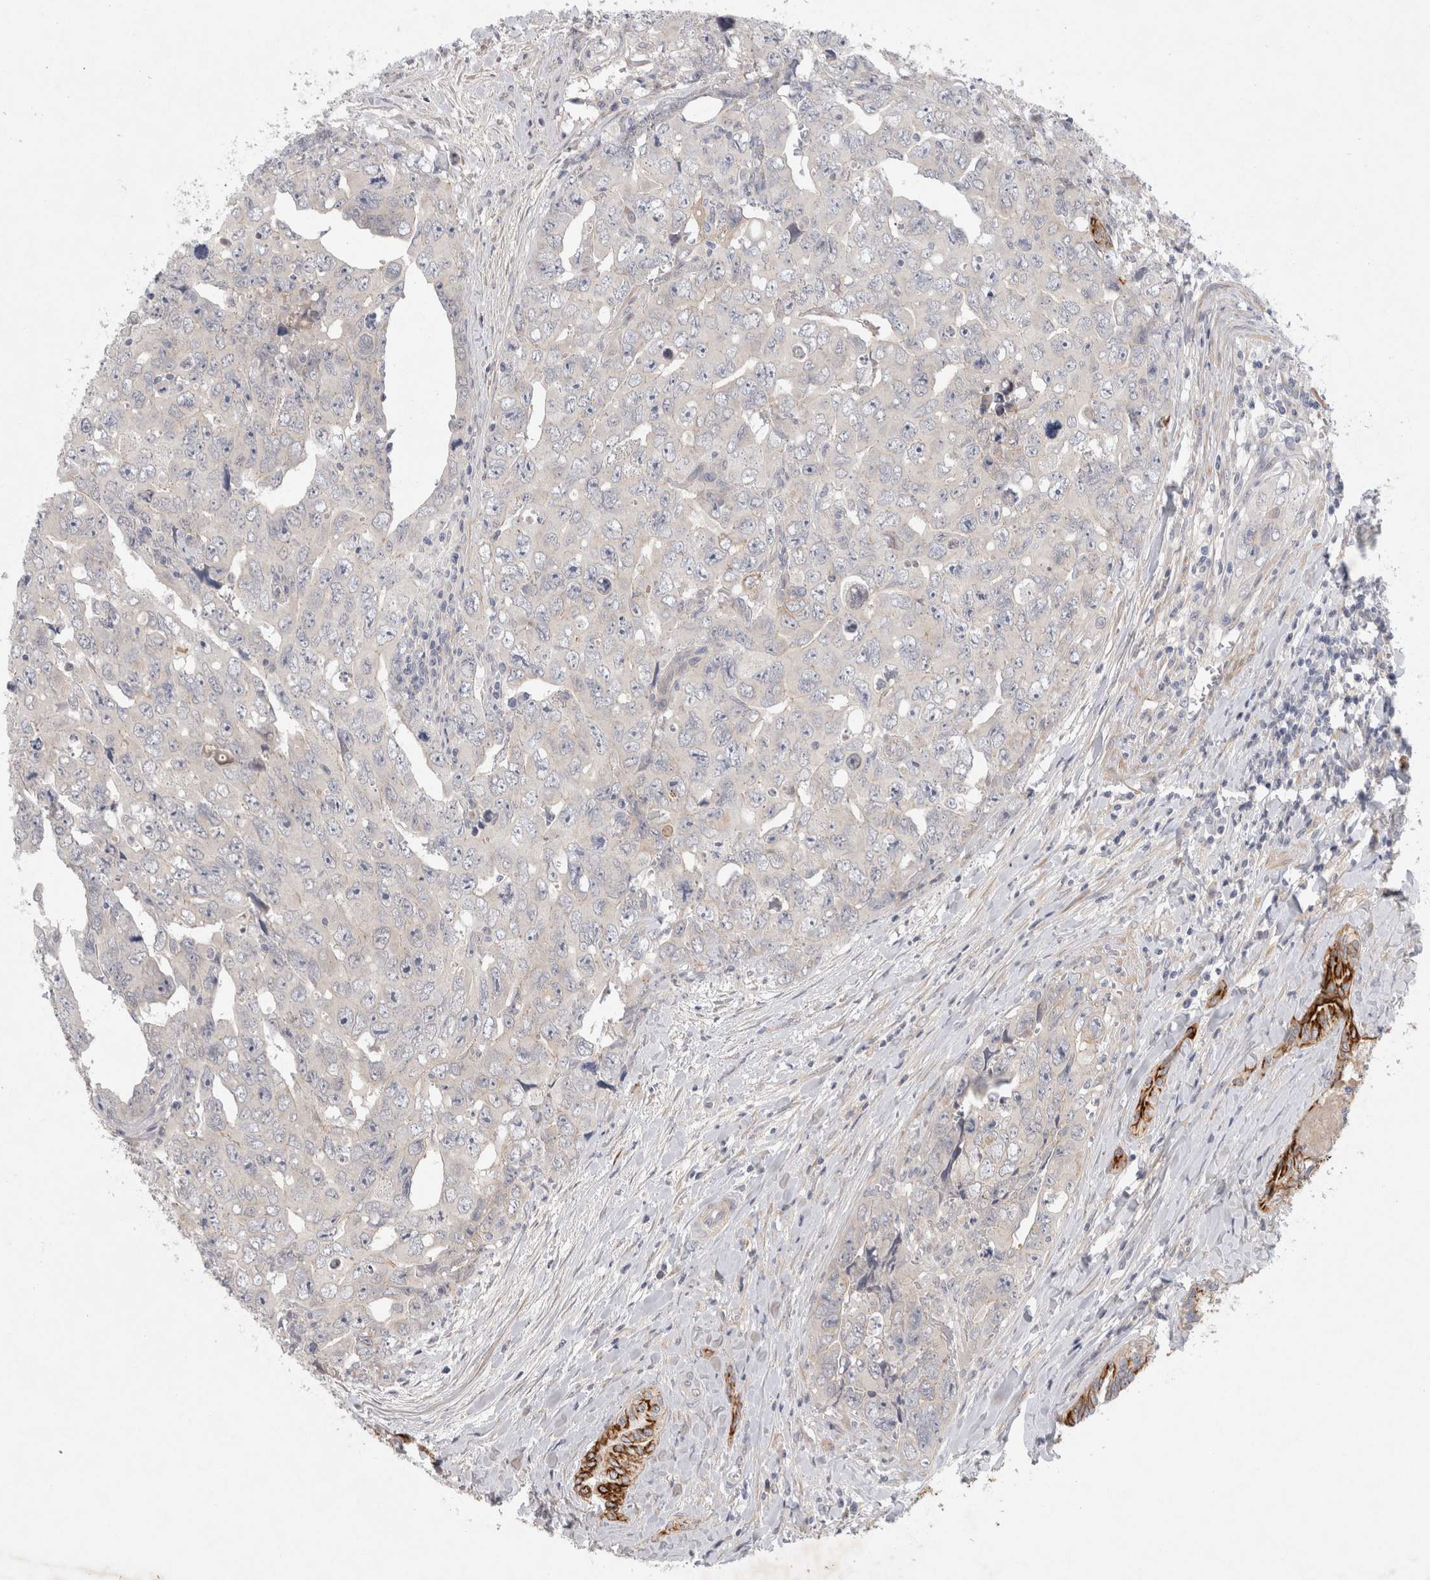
{"staining": {"intensity": "negative", "quantity": "none", "location": "none"}, "tissue": "testis cancer", "cell_type": "Tumor cells", "image_type": "cancer", "snomed": [{"axis": "morphology", "description": "Carcinoma, Embryonal, NOS"}, {"axis": "topography", "description": "Testis"}], "caption": "A high-resolution micrograph shows immunohistochemistry (IHC) staining of testis embryonal carcinoma, which displays no significant staining in tumor cells.", "gene": "BZW2", "patient": {"sex": "male", "age": 28}}